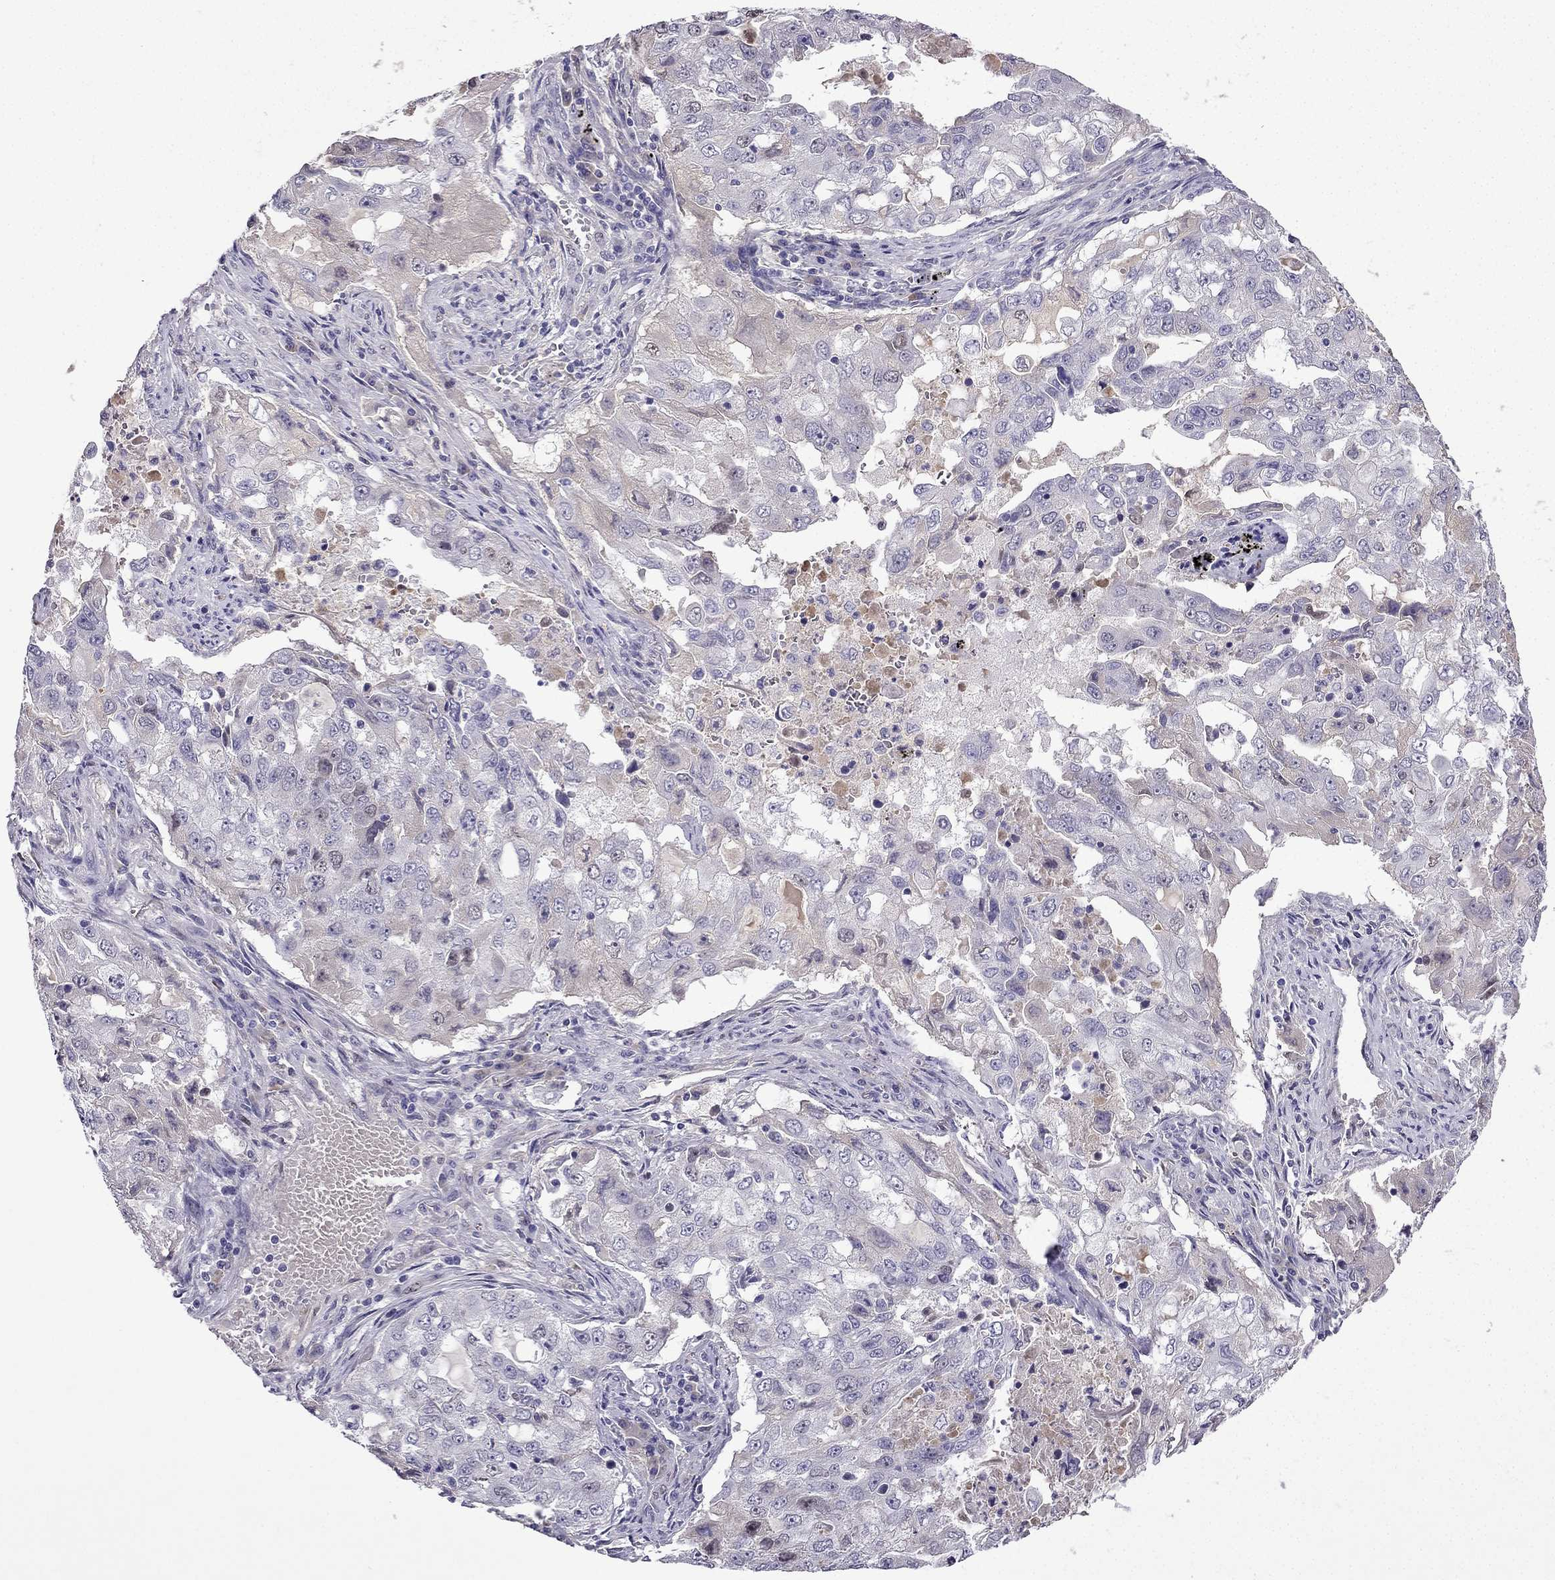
{"staining": {"intensity": "negative", "quantity": "none", "location": "none"}, "tissue": "lung cancer", "cell_type": "Tumor cells", "image_type": "cancer", "snomed": [{"axis": "morphology", "description": "Adenocarcinoma, NOS"}, {"axis": "topography", "description": "Lung"}], "caption": "High power microscopy micrograph of an immunohistochemistry histopathology image of lung adenocarcinoma, revealing no significant staining in tumor cells.", "gene": "UHRF1", "patient": {"sex": "female", "age": 61}}